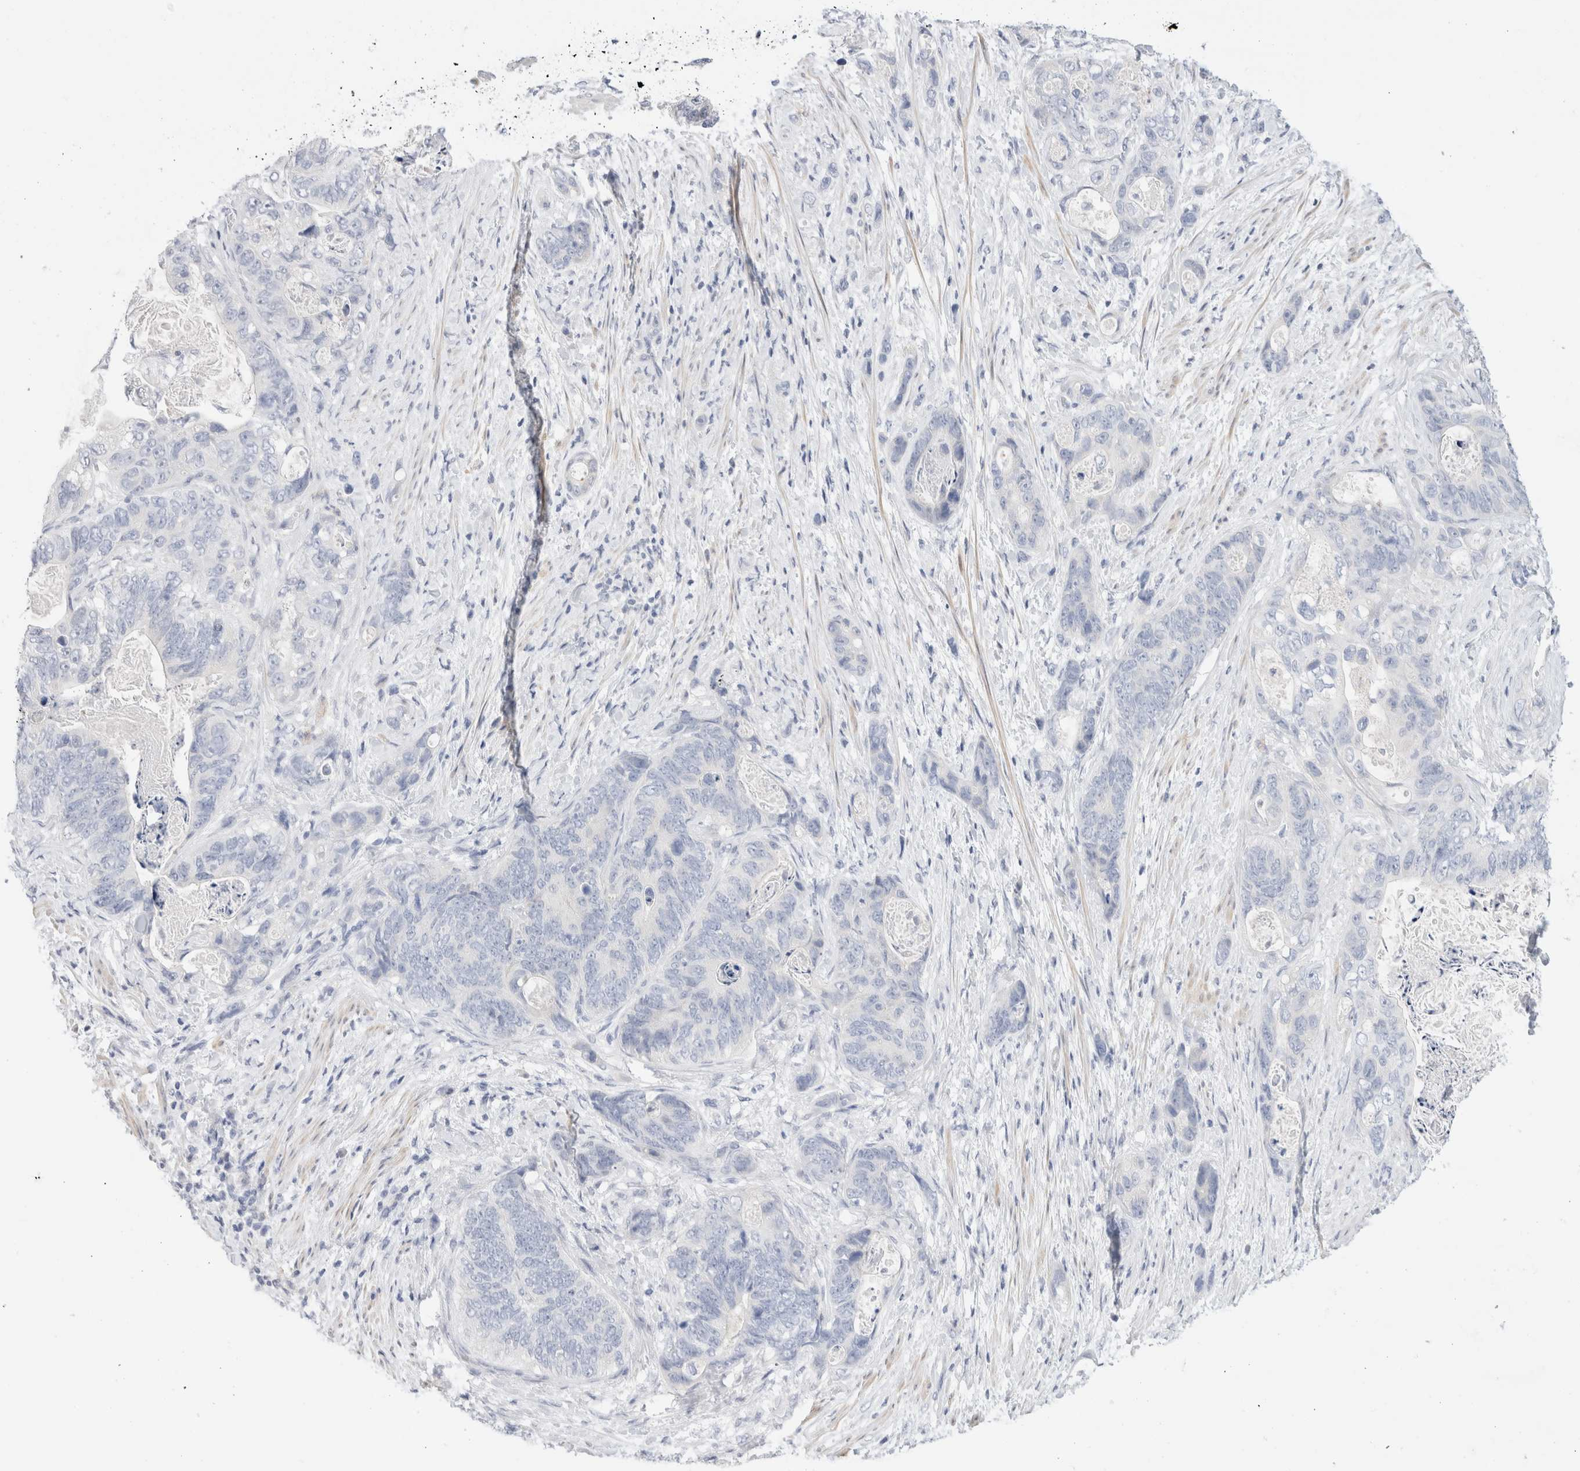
{"staining": {"intensity": "negative", "quantity": "none", "location": "none"}, "tissue": "stomach cancer", "cell_type": "Tumor cells", "image_type": "cancer", "snomed": [{"axis": "morphology", "description": "Normal tissue, NOS"}, {"axis": "morphology", "description": "Adenocarcinoma, NOS"}, {"axis": "topography", "description": "Stomach"}], "caption": "Tumor cells show no significant positivity in stomach cancer.", "gene": "ADAM30", "patient": {"sex": "female", "age": 89}}